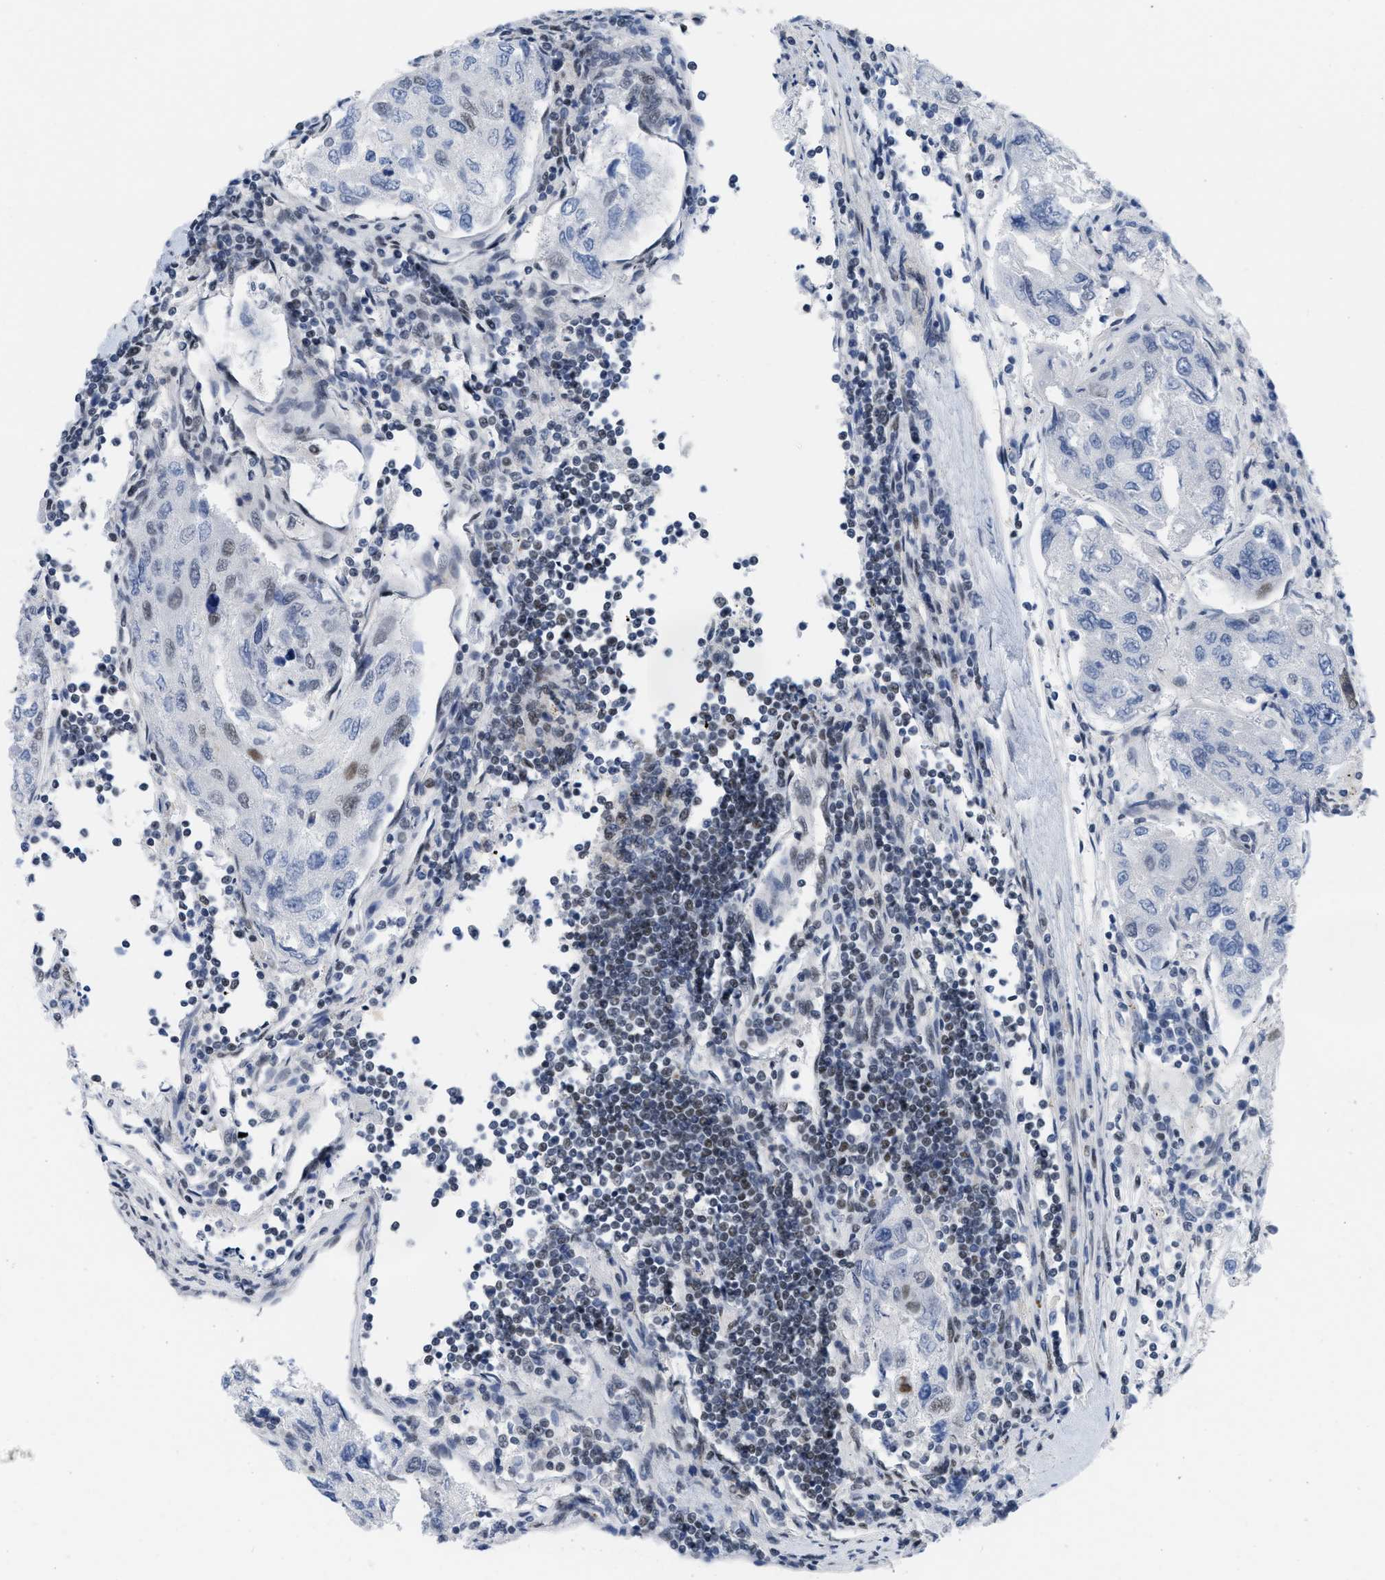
{"staining": {"intensity": "negative", "quantity": "none", "location": "none"}, "tissue": "urothelial cancer", "cell_type": "Tumor cells", "image_type": "cancer", "snomed": [{"axis": "morphology", "description": "Urothelial carcinoma, High grade"}, {"axis": "topography", "description": "Lymph node"}, {"axis": "topography", "description": "Urinary bladder"}], "caption": "Immunohistochemistry micrograph of human urothelial cancer stained for a protein (brown), which displays no positivity in tumor cells. (Brightfield microscopy of DAB immunohistochemistry (IHC) at high magnification).", "gene": "MIER1", "patient": {"sex": "male", "age": 51}}